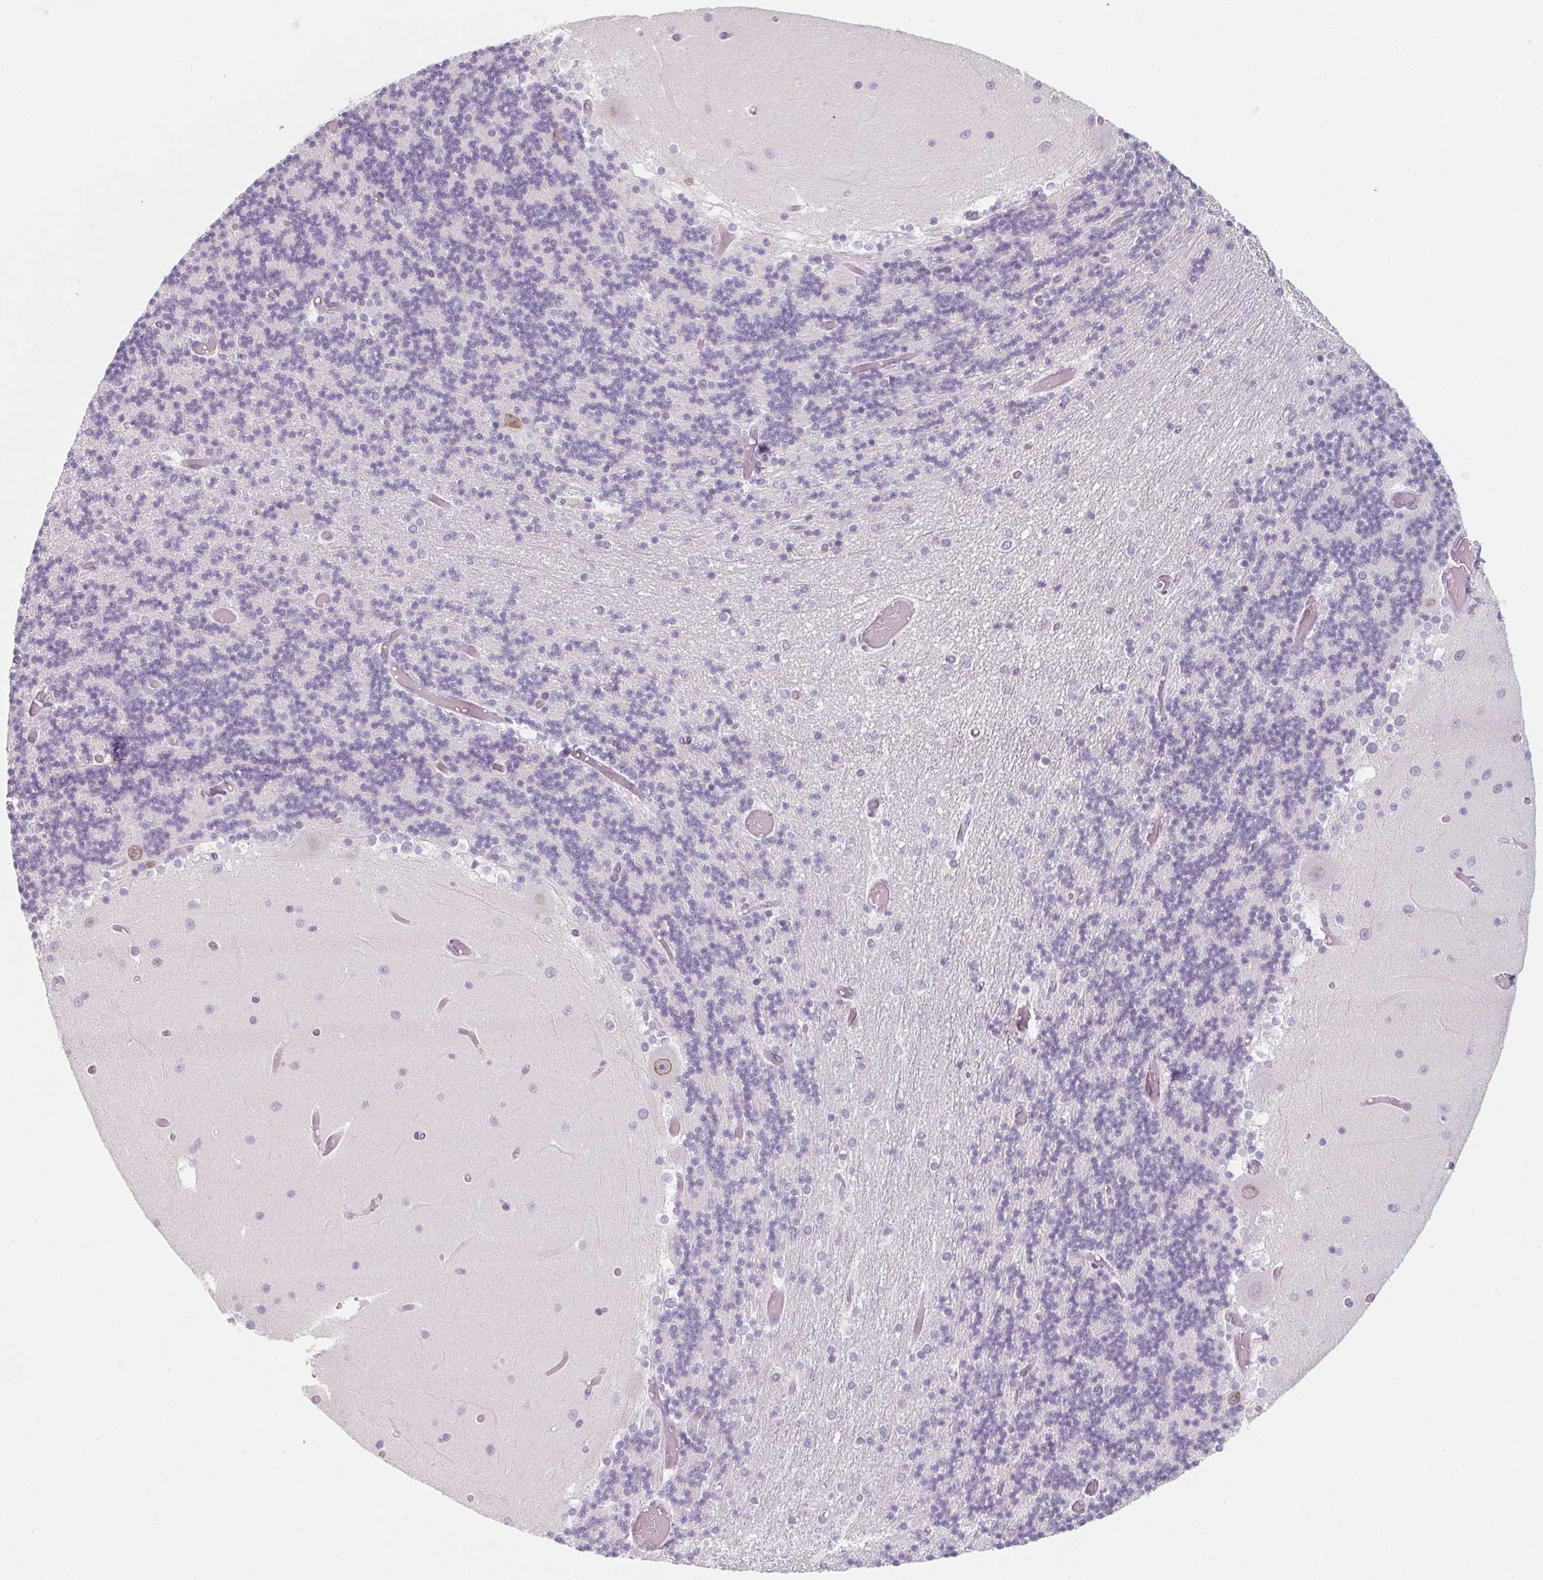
{"staining": {"intensity": "negative", "quantity": "none", "location": "none"}, "tissue": "cerebellum", "cell_type": "Cells in granular layer", "image_type": "normal", "snomed": [{"axis": "morphology", "description": "Normal tissue, NOS"}, {"axis": "topography", "description": "Cerebellum"}], "caption": "Immunohistochemistry of unremarkable cerebellum shows no positivity in cells in granular layer.", "gene": "KCNQ2", "patient": {"sex": "female", "age": 28}}